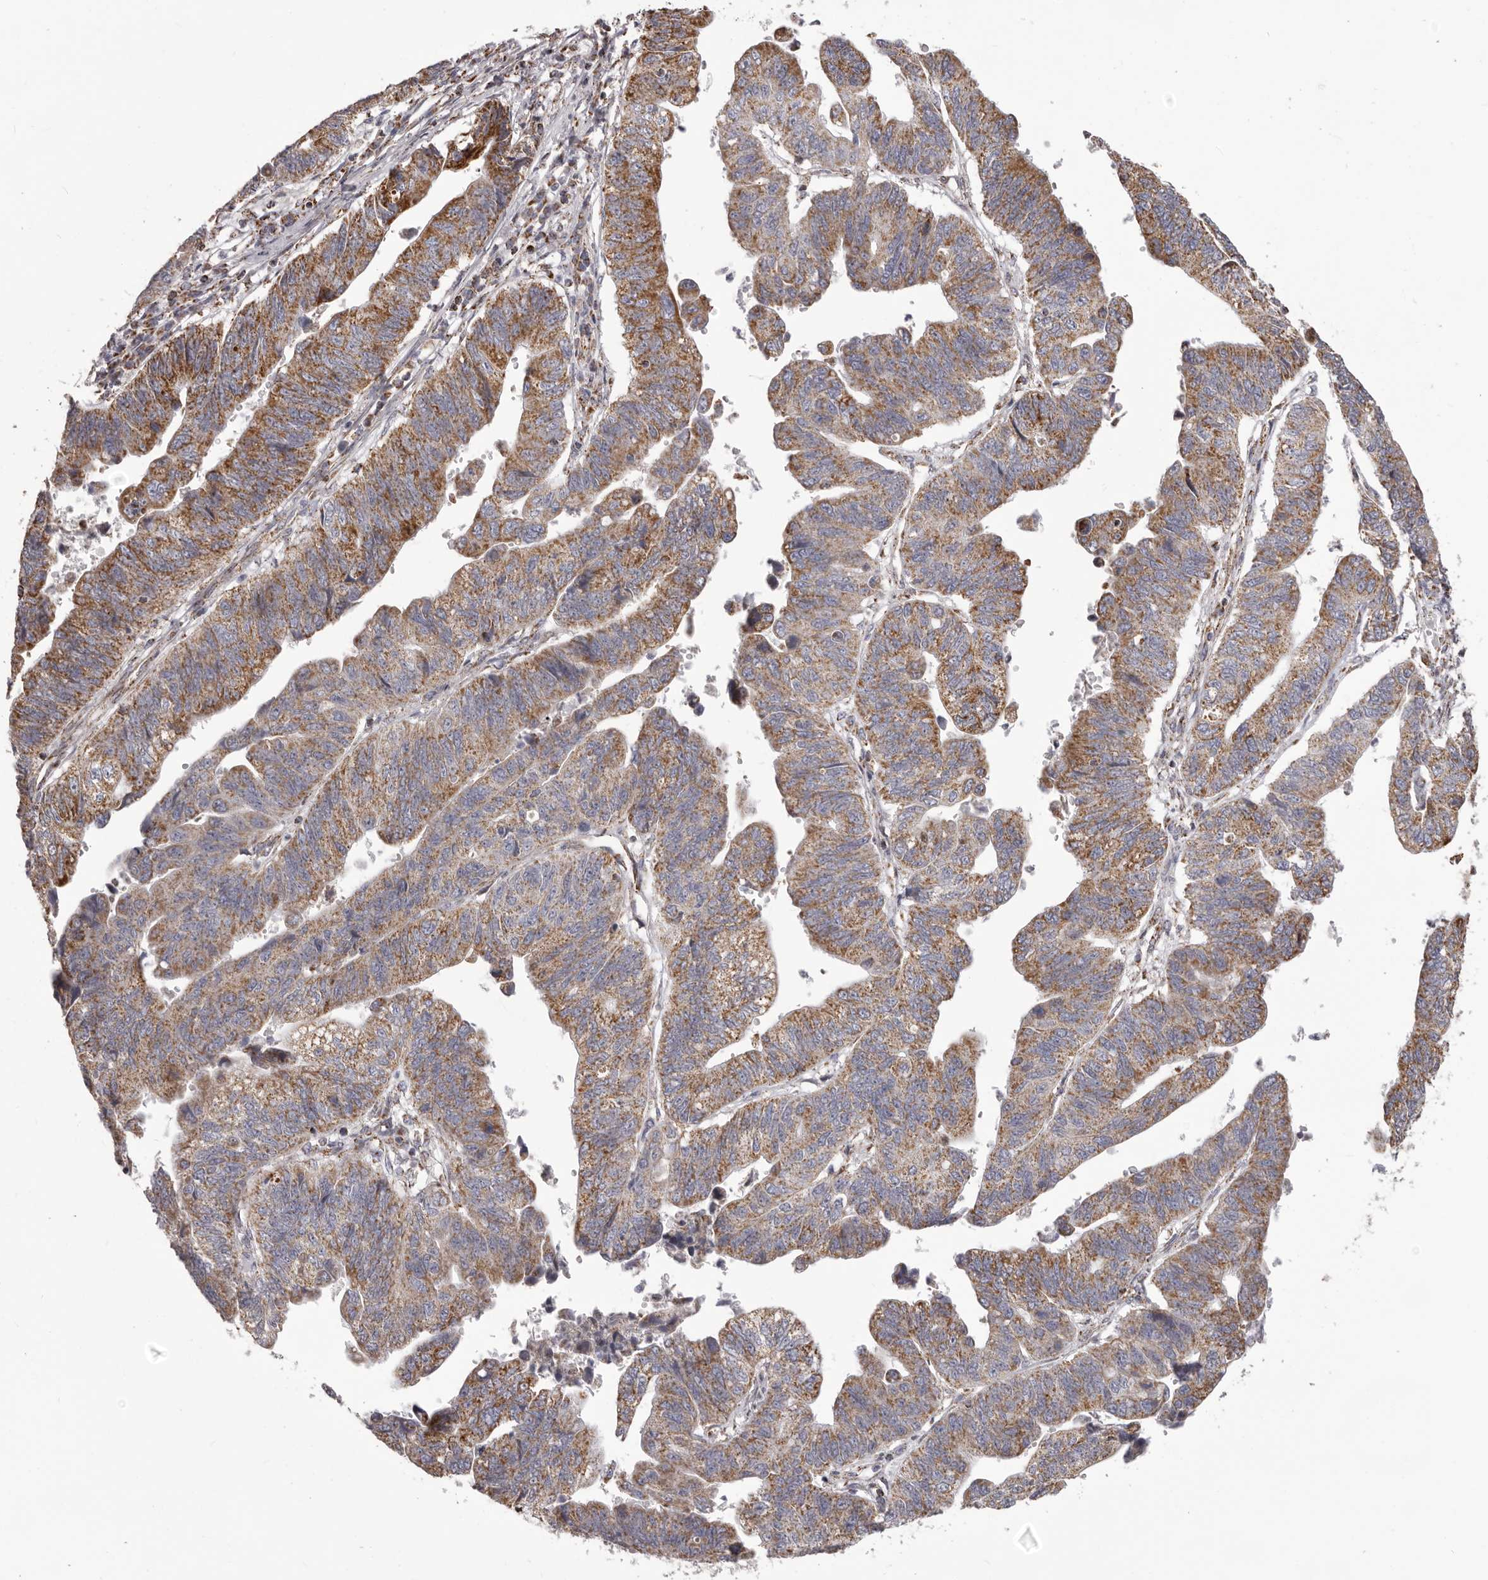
{"staining": {"intensity": "moderate", "quantity": ">75%", "location": "cytoplasmic/membranous"}, "tissue": "stomach cancer", "cell_type": "Tumor cells", "image_type": "cancer", "snomed": [{"axis": "morphology", "description": "Adenocarcinoma, NOS"}, {"axis": "topography", "description": "Stomach"}], "caption": "Tumor cells reveal medium levels of moderate cytoplasmic/membranous positivity in approximately >75% of cells in stomach cancer (adenocarcinoma). The staining is performed using DAB (3,3'-diaminobenzidine) brown chromogen to label protein expression. The nuclei are counter-stained blue using hematoxylin.", "gene": "CHRM2", "patient": {"sex": "male", "age": 59}}